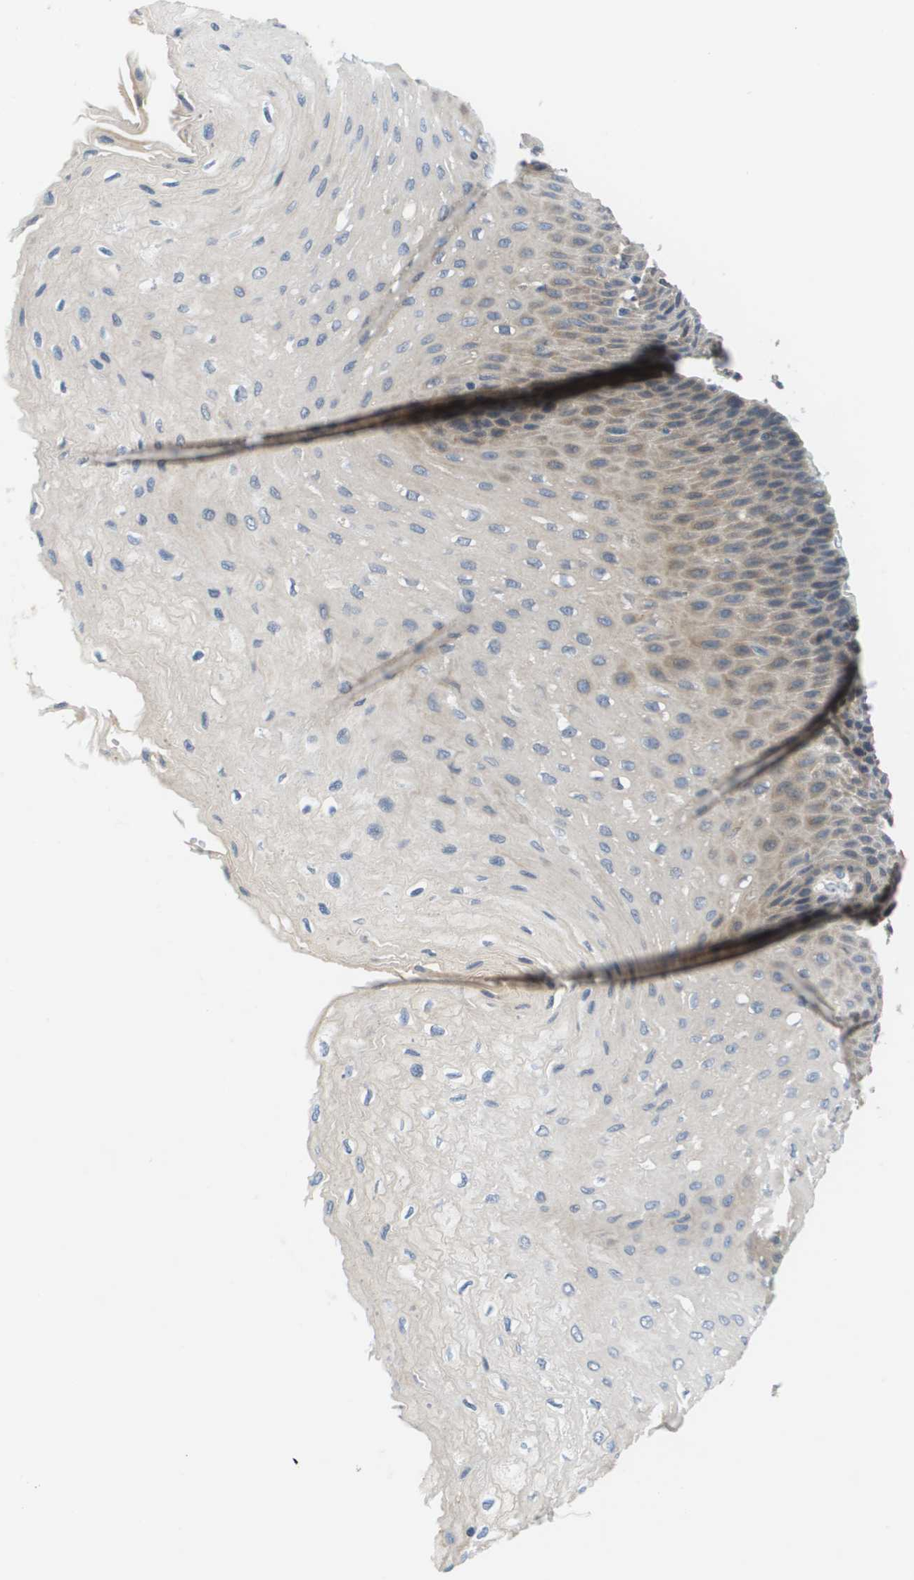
{"staining": {"intensity": "weak", "quantity": "25%-75%", "location": "cytoplasmic/membranous"}, "tissue": "esophagus", "cell_type": "Squamous epithelial cells", "image_type": "normal", "snomed": [{"axis": "morphology", "description": "Normal tissue, NOS"}, {"axis": "topography", "description": "Esophagus"}], "caption": "The immunohistochemical stain highlights weak cytoplasmic/membranous staining in squamous epithelial cells of unremarkable esophagus. (Brightfield microscopy of DAB IHC at high magnification).", "gene": "SLC25A20", "patient": {"sex": "female", "age": 72}}